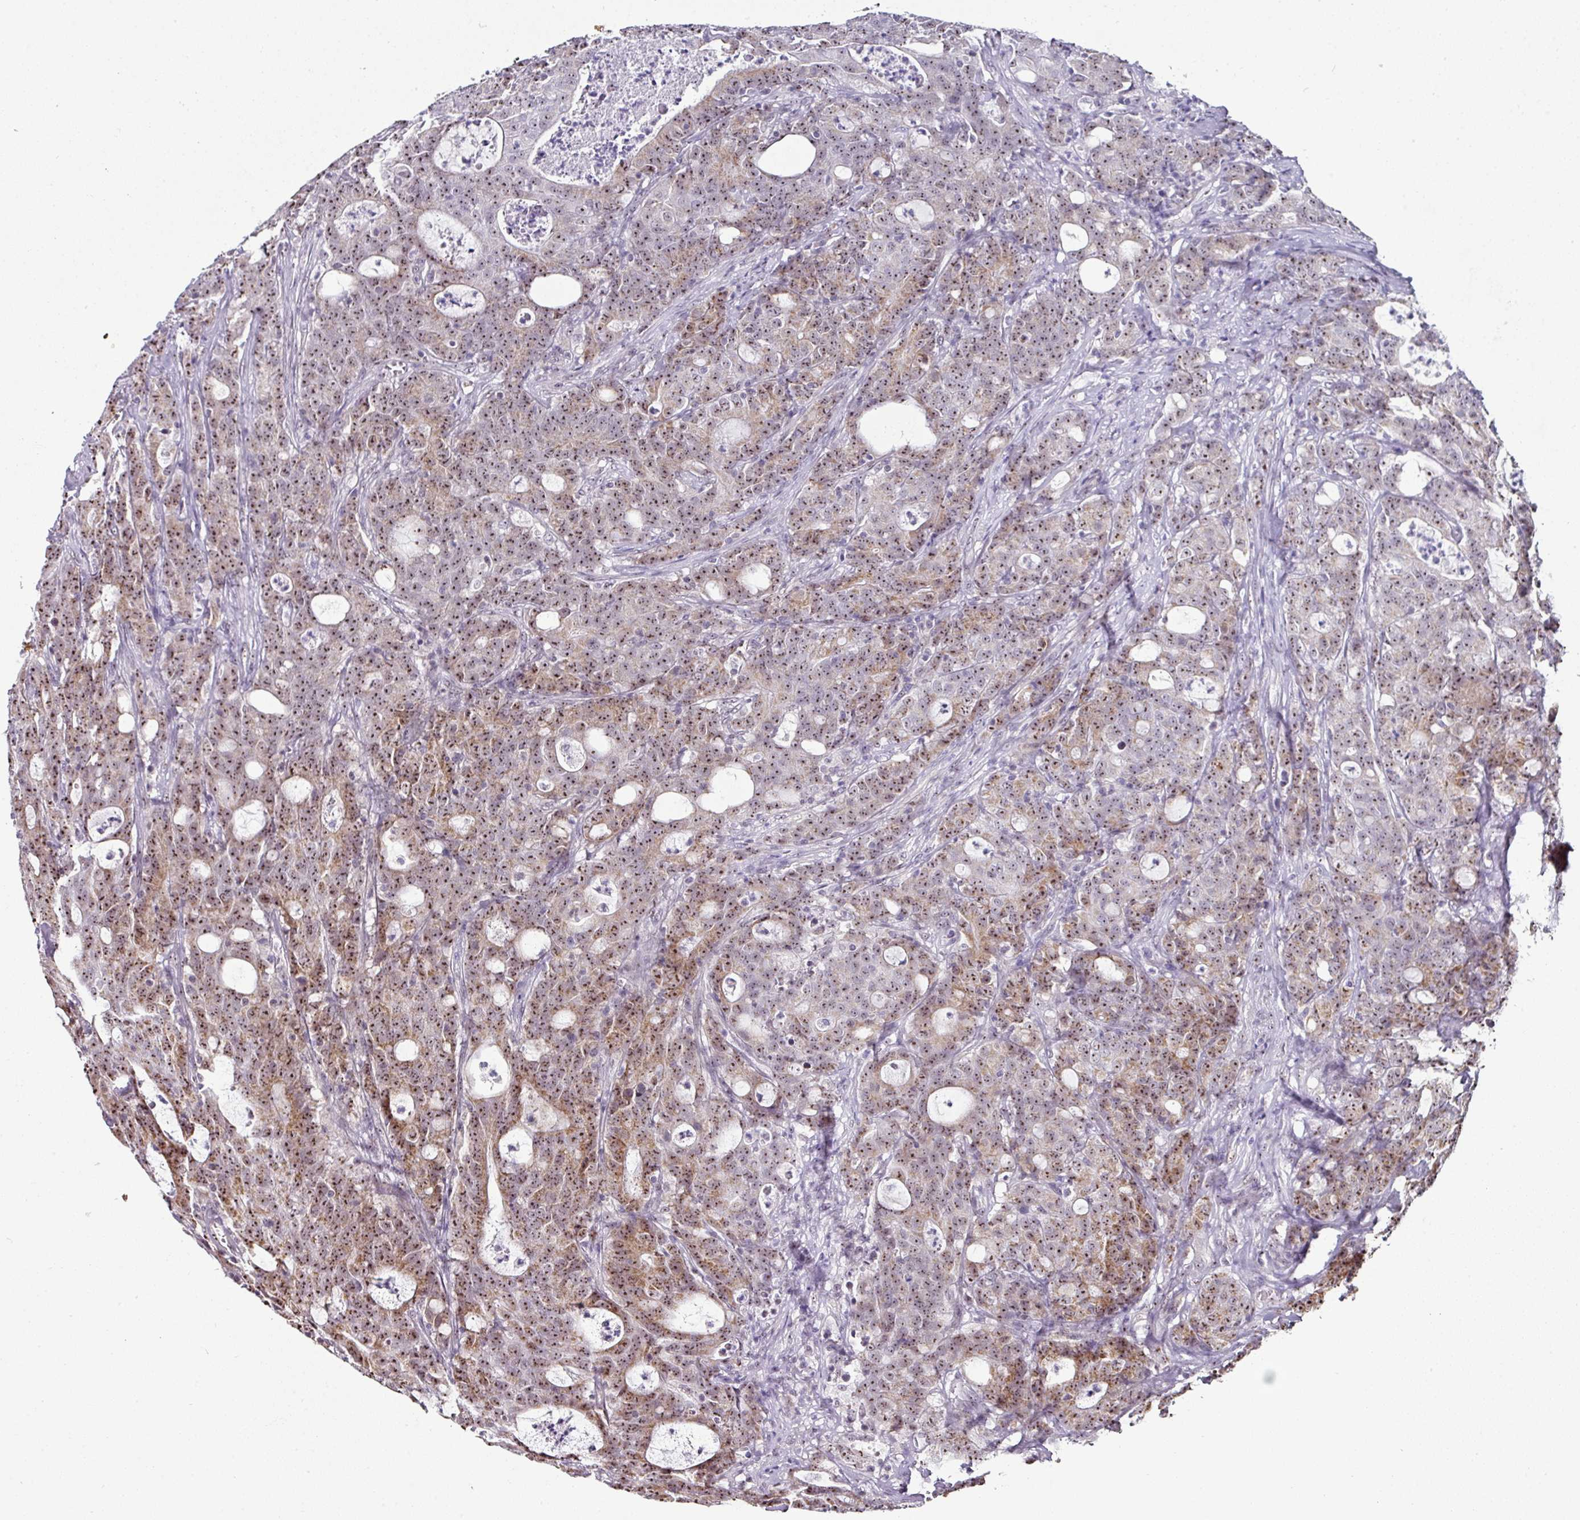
{"staining": {"intensity": "moderate", "quantity": ">75%", "location": "cytoplasmic/membranous,nuclear"}, "tissue": "colorectal cancer", "cell_type": "Tumor cells", "image_type": "cancer", "snomed": [{"axis": "morphology", "description": "Adenocarcinoma, NOS"}, {"axis": "topography", "description": "Colon"}], "caption": "Colorectal cancer (adenocarcinoma) was stained to show a protein in brown. There is medium levels of moderate cytoplasmic/membranous and nuclear expression in approximately >75% of tumor cells. The staining is performed using DAB brown chromogen to label protein expression. The nuclei are counter-stained blue using hematoxylin.", "gene": "NACC2", "patient": {"sex": "male", "age": 83}}